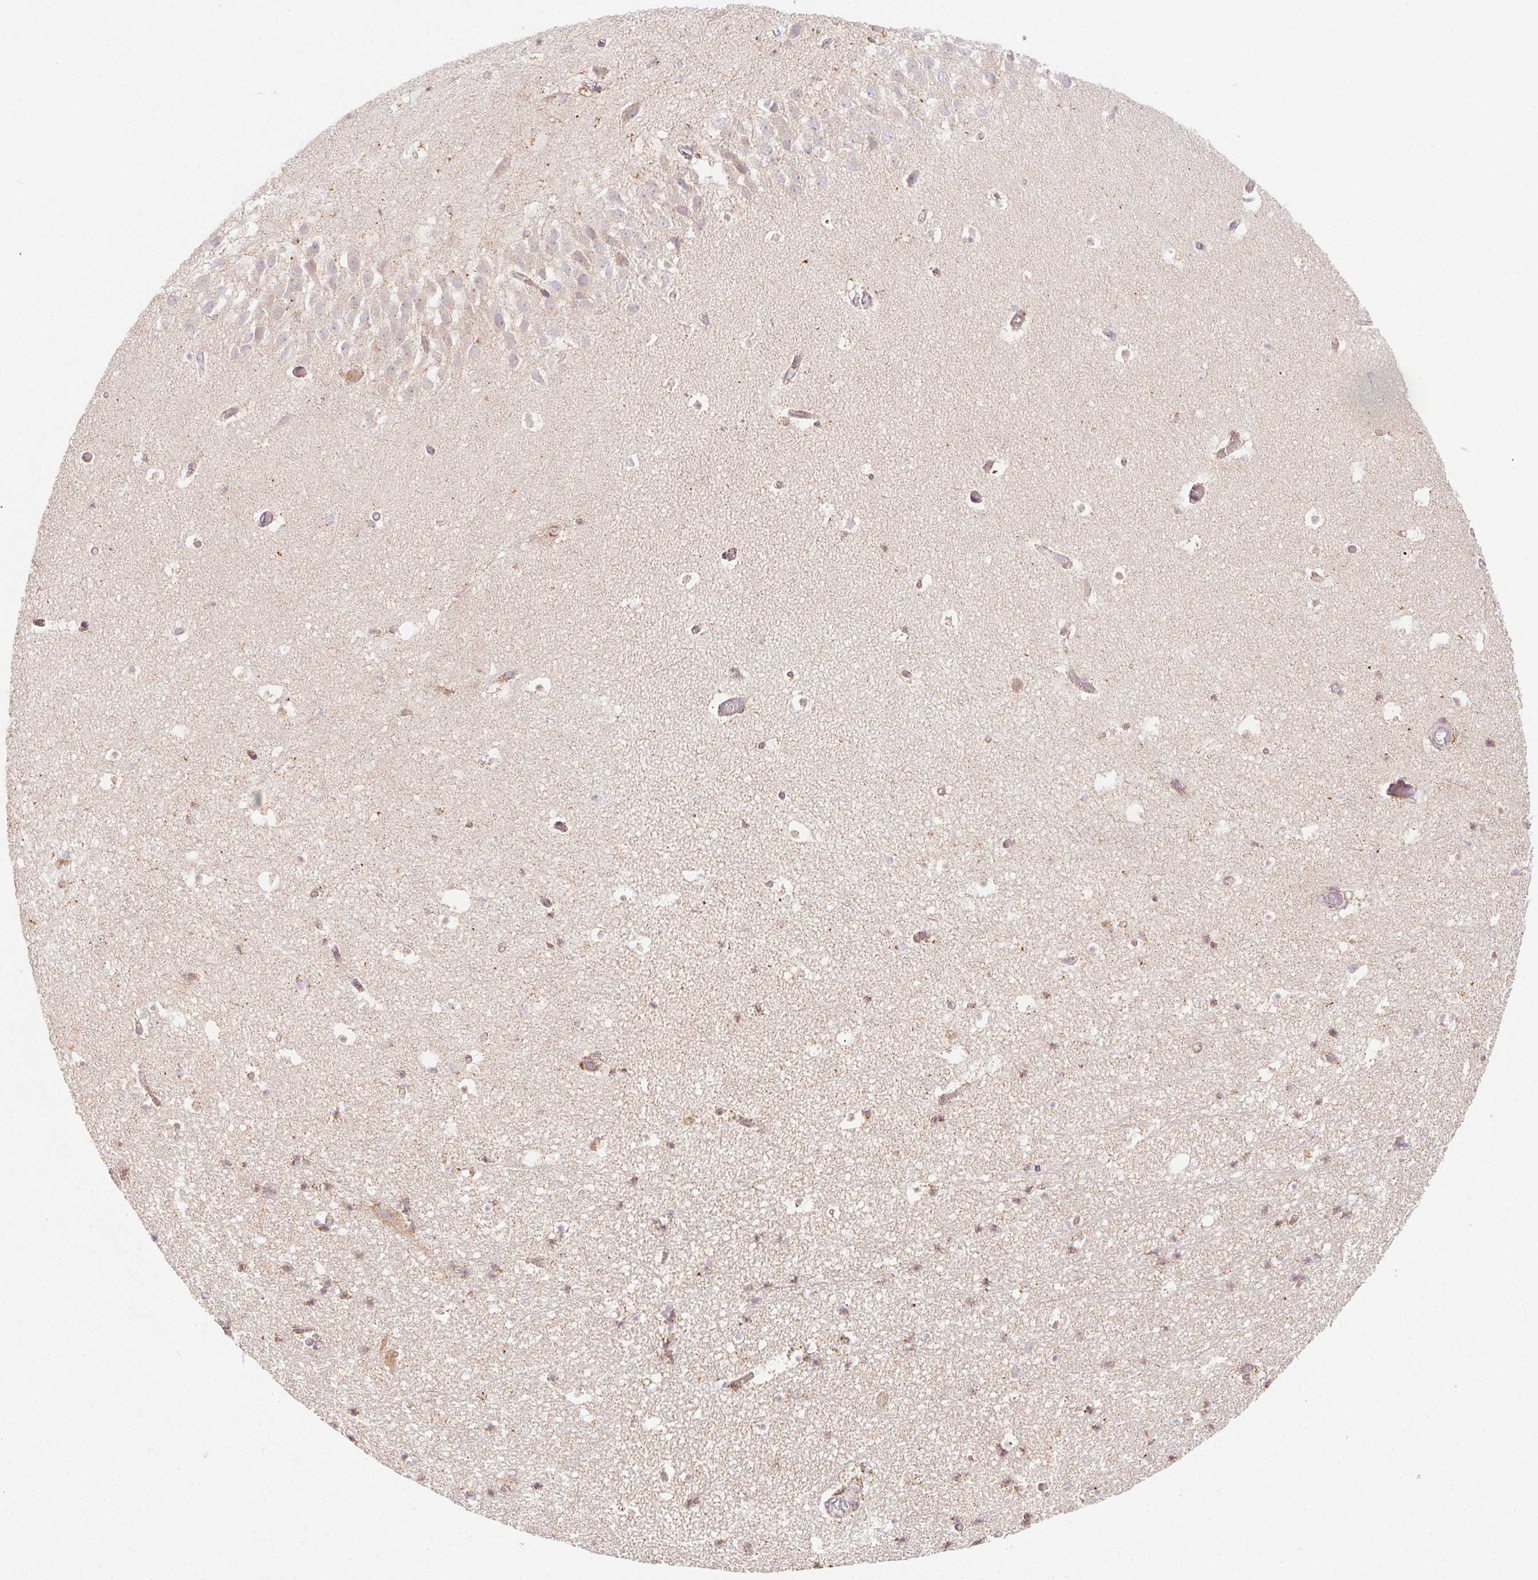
{"staining": {"intensity": "weak", "quantity": "25%-75%", "location": "cytoplasmic/membranous"}, "tissue": "hippocampus", "cell_type": "Glial cells", "image_type": "normal", "snomed": [{"axis": "morphology", "description": "Normal tissue, NOS"}, {"axis": "topography", "description": "Hippocampus"}], "caption": "A micrograph showing weak cytoplasmic/membranous positivity in about 25%-75% of glial cells in normal hippocampus, as visualized by brown immunohistochemical staining.", "gene": "CLPB", "patient": {"sex": "male", "age": 26}}